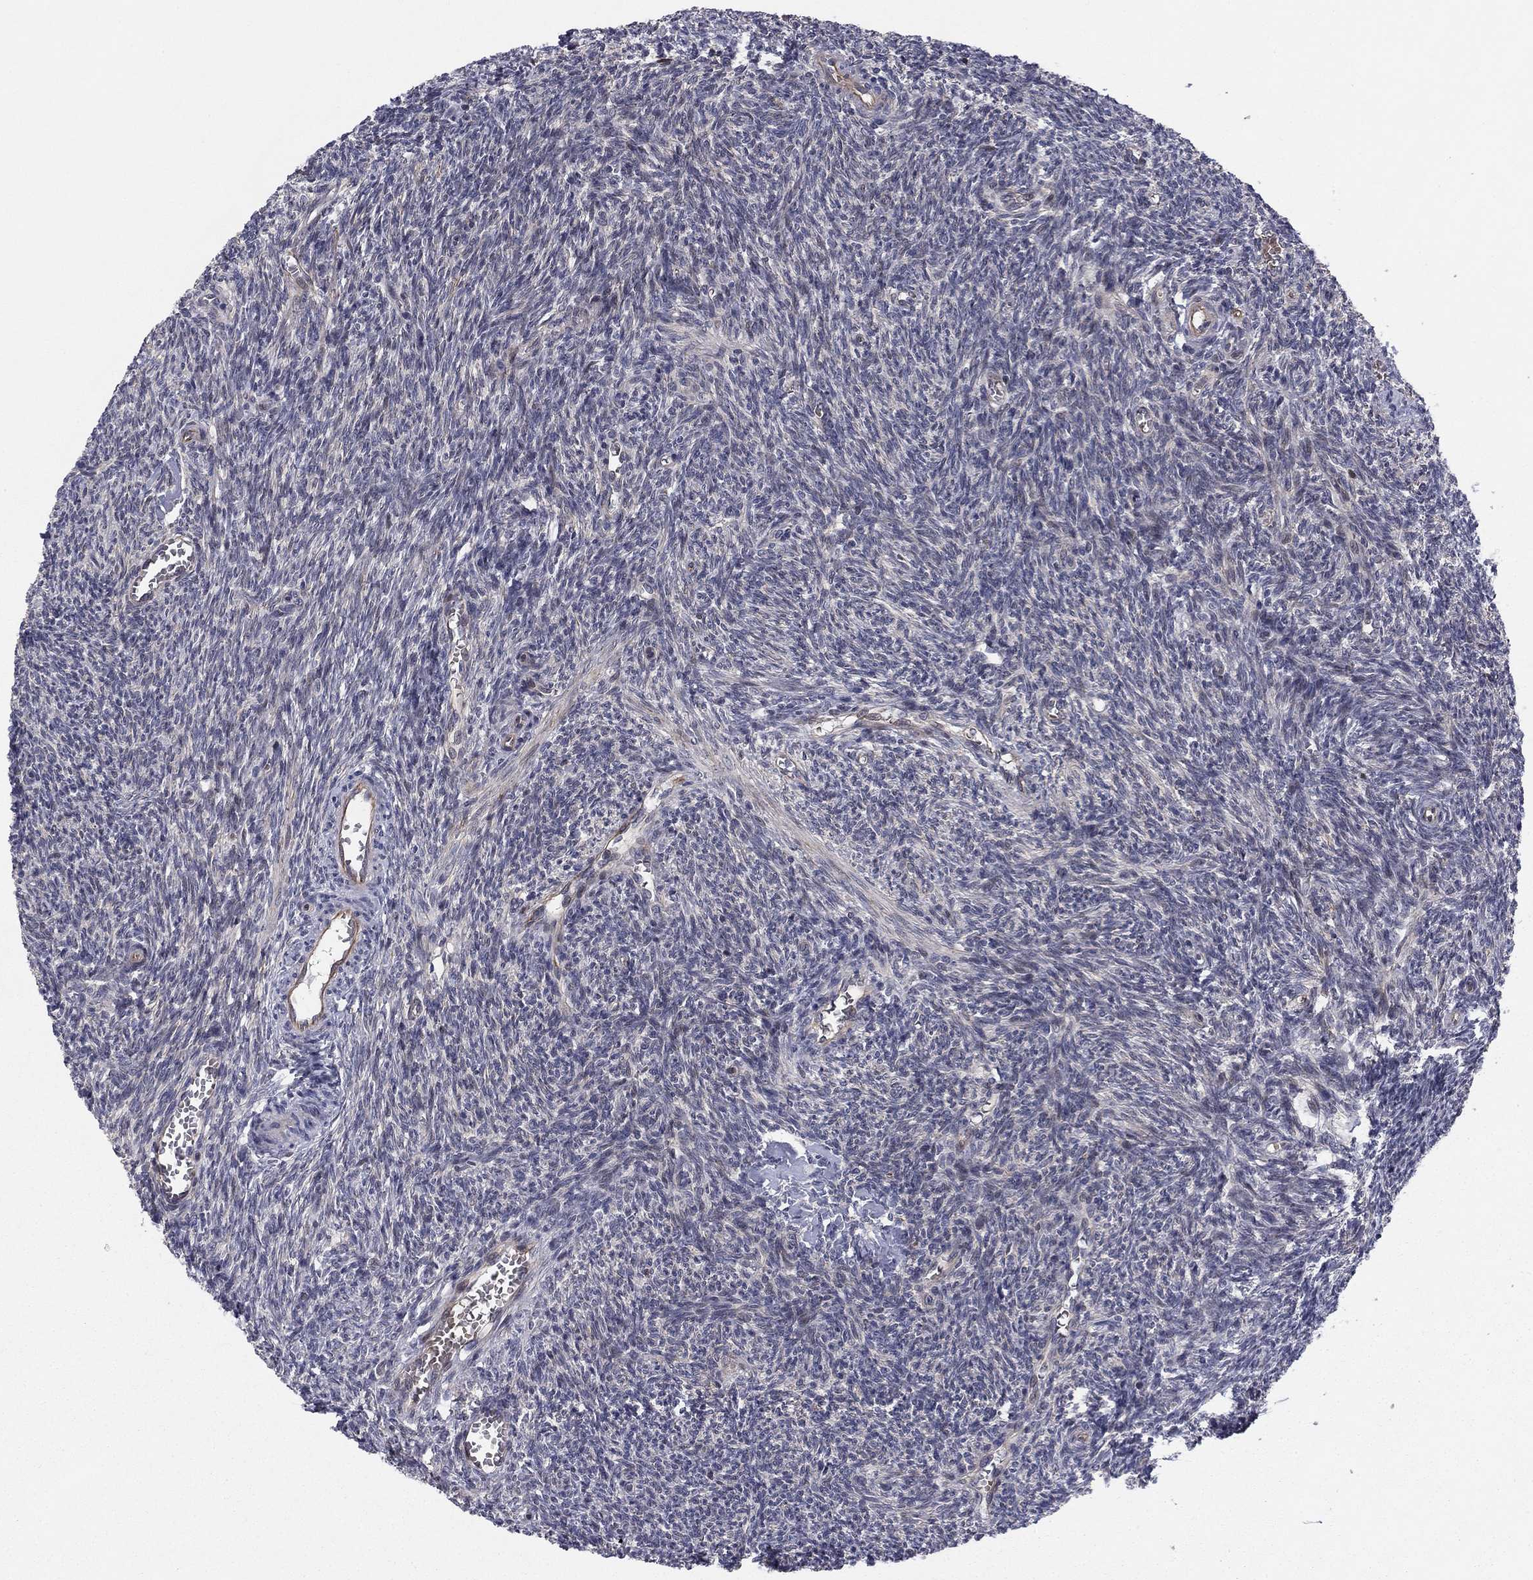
{"staining": {"intensity": "negative", "quantity": "none", "location": "none"}, "tissue": "ovary", "cell_type": "Ovarian stroma cells", "image_type": "normal", "snomed": [{"axis": "morphology", "description": "Normal tissue, NOS"}, {"axis": "topography", "description": "Ovary"}], "caption": "A photomicrograph of ovary stained for a protein demonstrates no brown staining in ovarian stroma cells.", "gene": "BCL11A", "patient": {"sex": "female", "age": 27}}